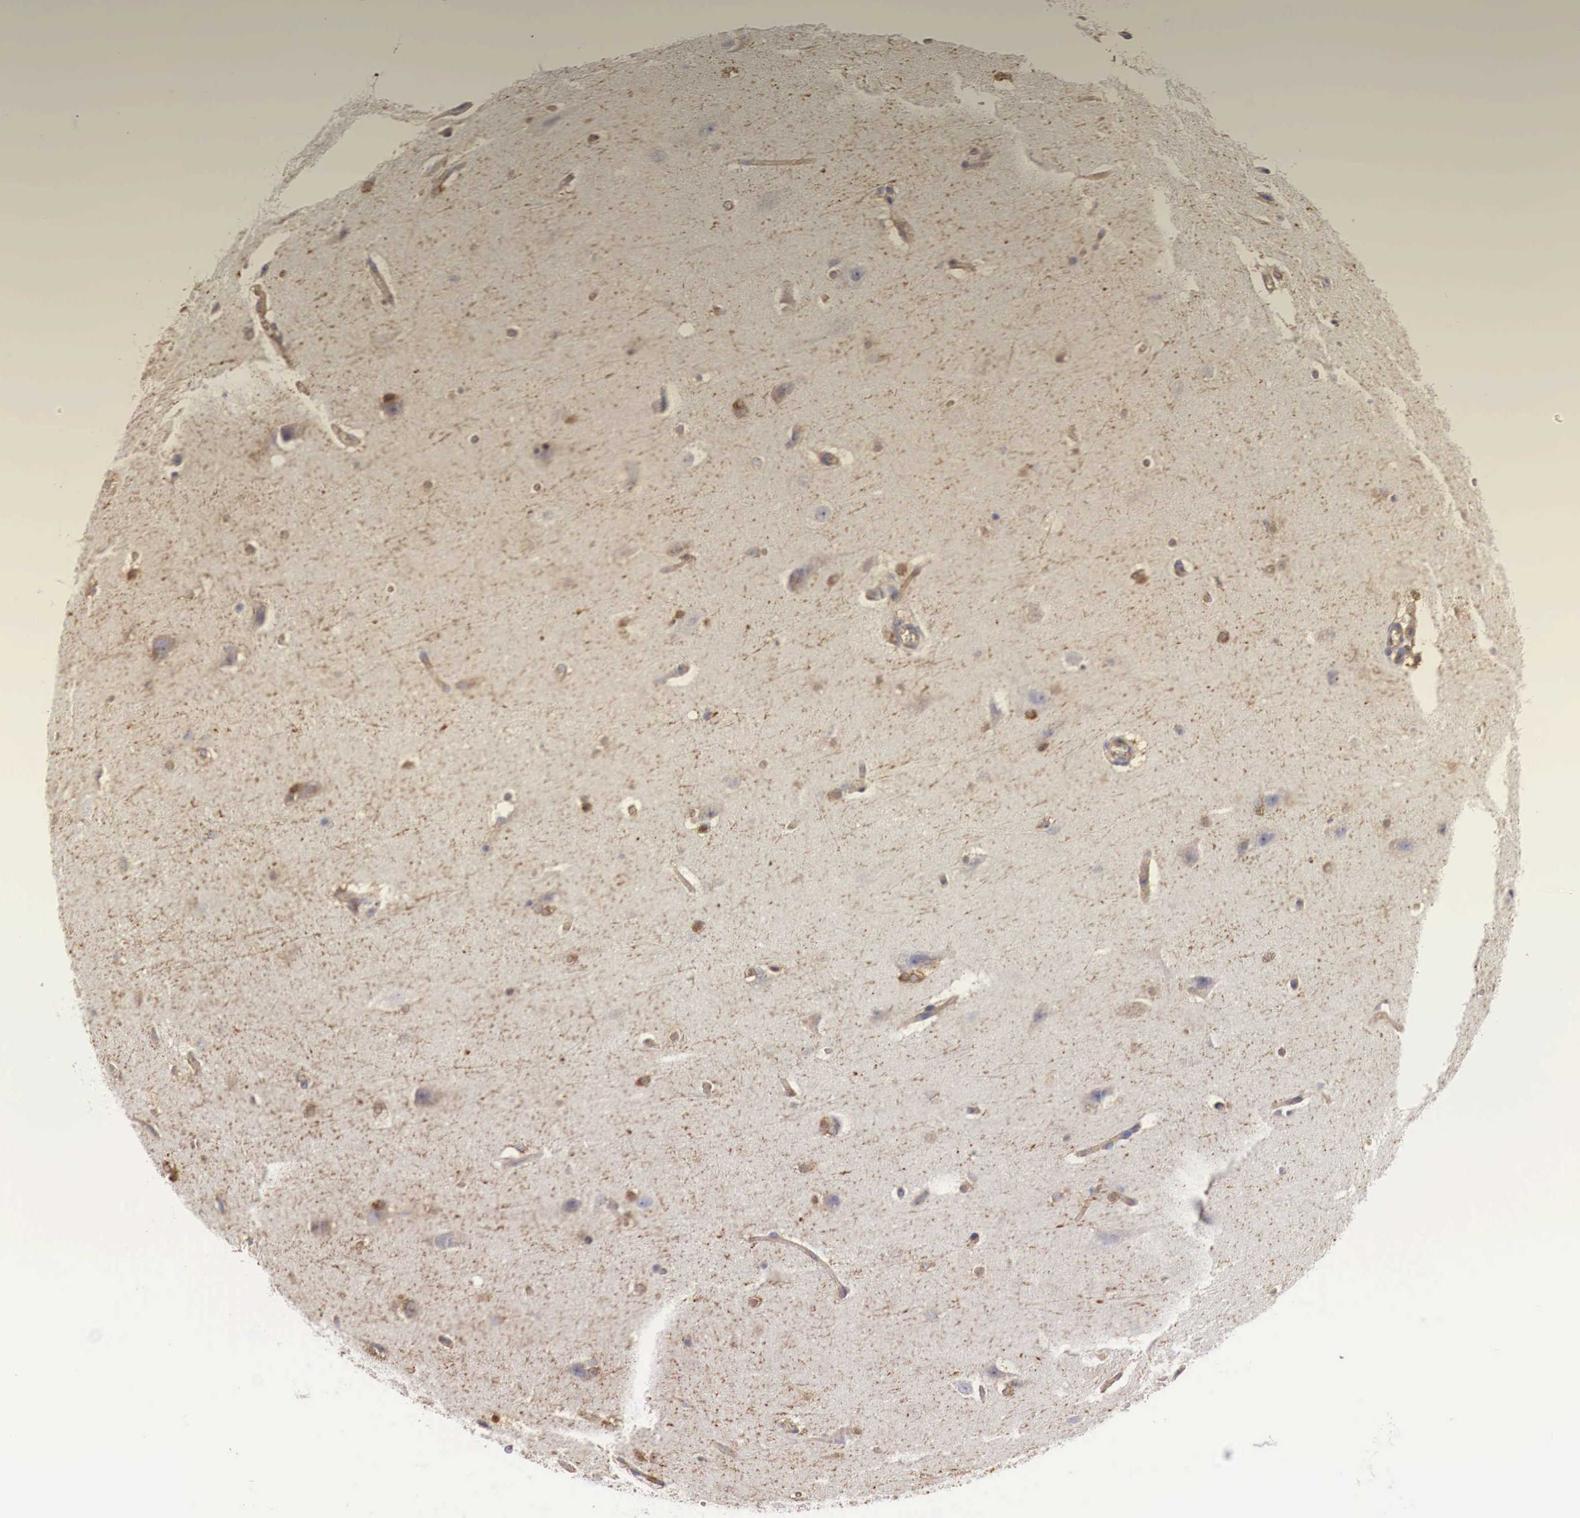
{"staining": {"intensity": "moderate", "quantity": ">75%", "location": "cytoplasmic/membranous"}, "tissue": "cerebral cortex", "cell_type": "Endothelial cells", "image_type": "normal", "snomed": [{"axis": "morphology", "description": "Normal tissue, NOS"}, {"axis": "topography", "description": "Cerebral cortex"}, {"axis": "topography", "description": "Hippocampus"}], "caption": "Immunohistochemistry (DAB (3,3'-diaminobenzidine)) staining of benign human cerebral cortex exhibits moderate cytoplasmic/membranous protein expression in about >75% of endothelial cells.", "gene": "MSN", "patient": {"sex": "female", "age": 19}}